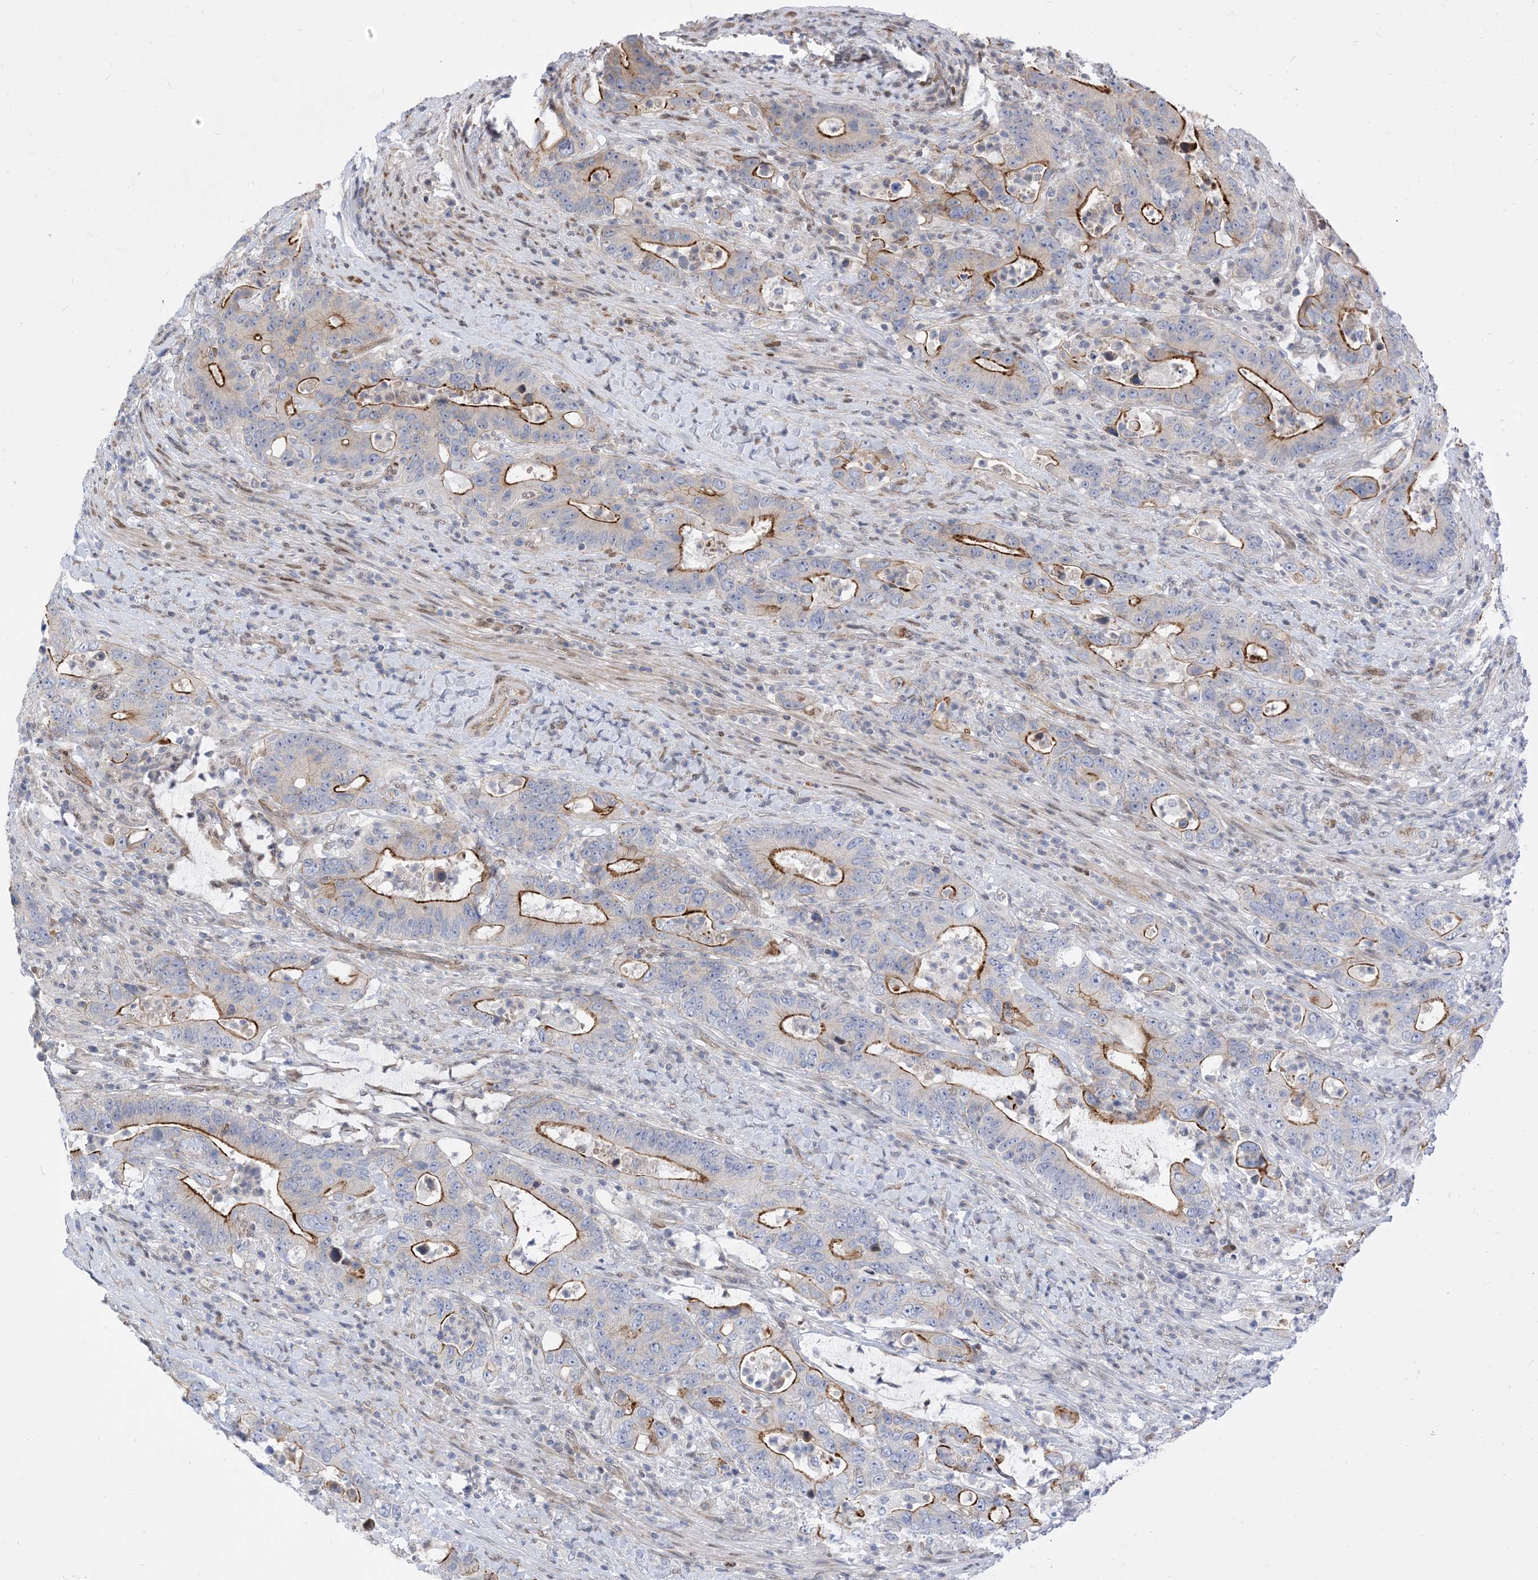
{"staining": {"intensity": "strong", "quantity": "25%-75%", "location": "cytoplasmic/membranous"}, "tissue": "colorectal cancer", "cell_type": "Tumor cells", "image_type": "cancer", "snomed": [{"axis": "morphology", "description": "Adenocarcinoma, NOS"}, {"axis": "topography", "description": "Colon"}], "caption": "Brown immunohistochemical staining in human colorectal cancer (adenocarcinoma) demonstrates strong cytoplasmic/membranous positivity in approximately 25%-75% of tumor cells.", "gene": "TYSND1", "patient": {"sex": "female", "age": 75}}